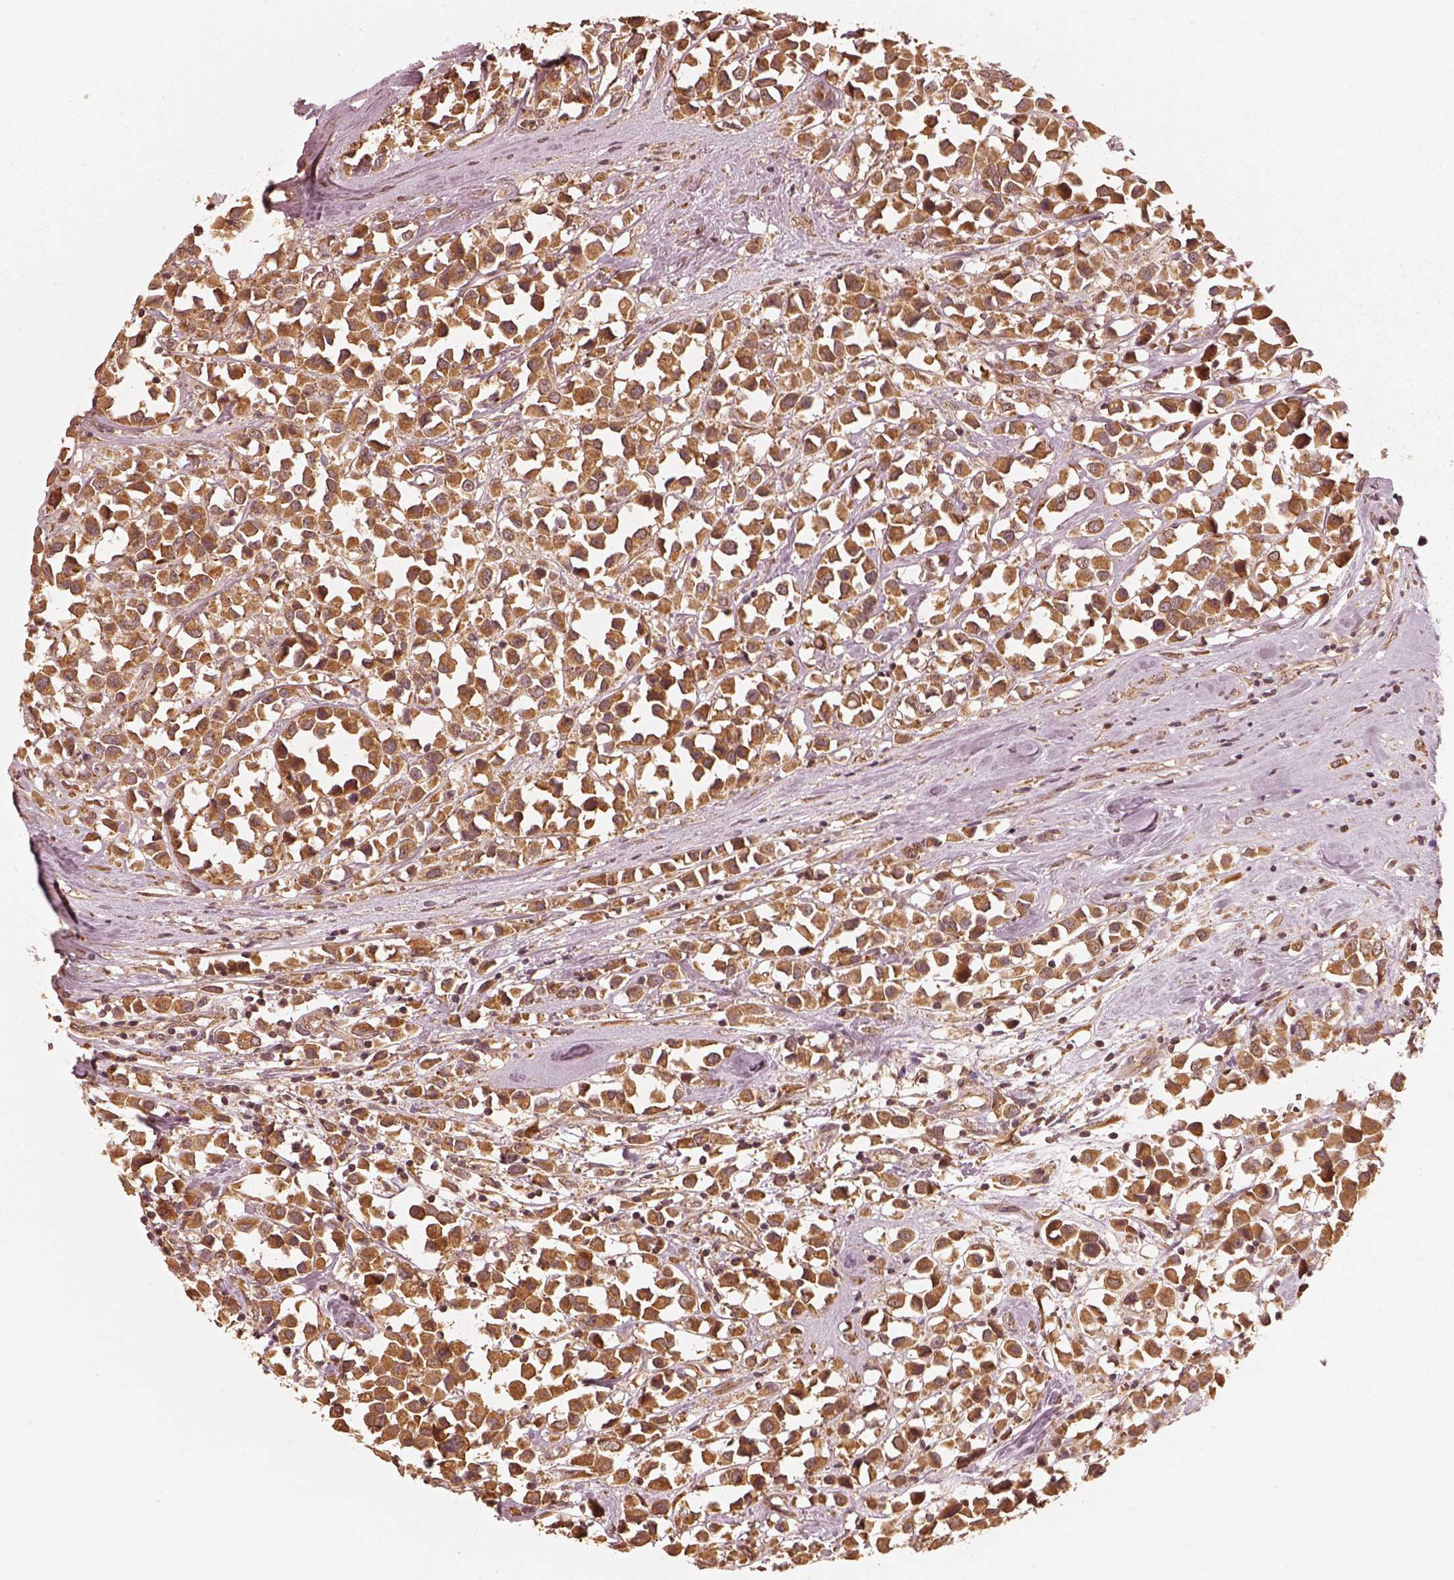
{"staining": {"intensity": "strong", "quantity": ">75%", "location": "cytoplasmic/membranous"}, "tissue": "breast cancer", "cell_type": "Tumor cells", "image_type": "cancer", "snomed": [{"axis": "morphology", "description": "Duct carcinoma"}, {"axis": "topography", "description": "Breast"}], "caption": "Immunohistochemical staining of human breast intraductal carcinoma demonstrates high levels of strong cytoplasmic/membranous expression in about >75% of tumor cells.", "gene": "DNAJC25", "patient": {"sex": "female", "age": 61}}